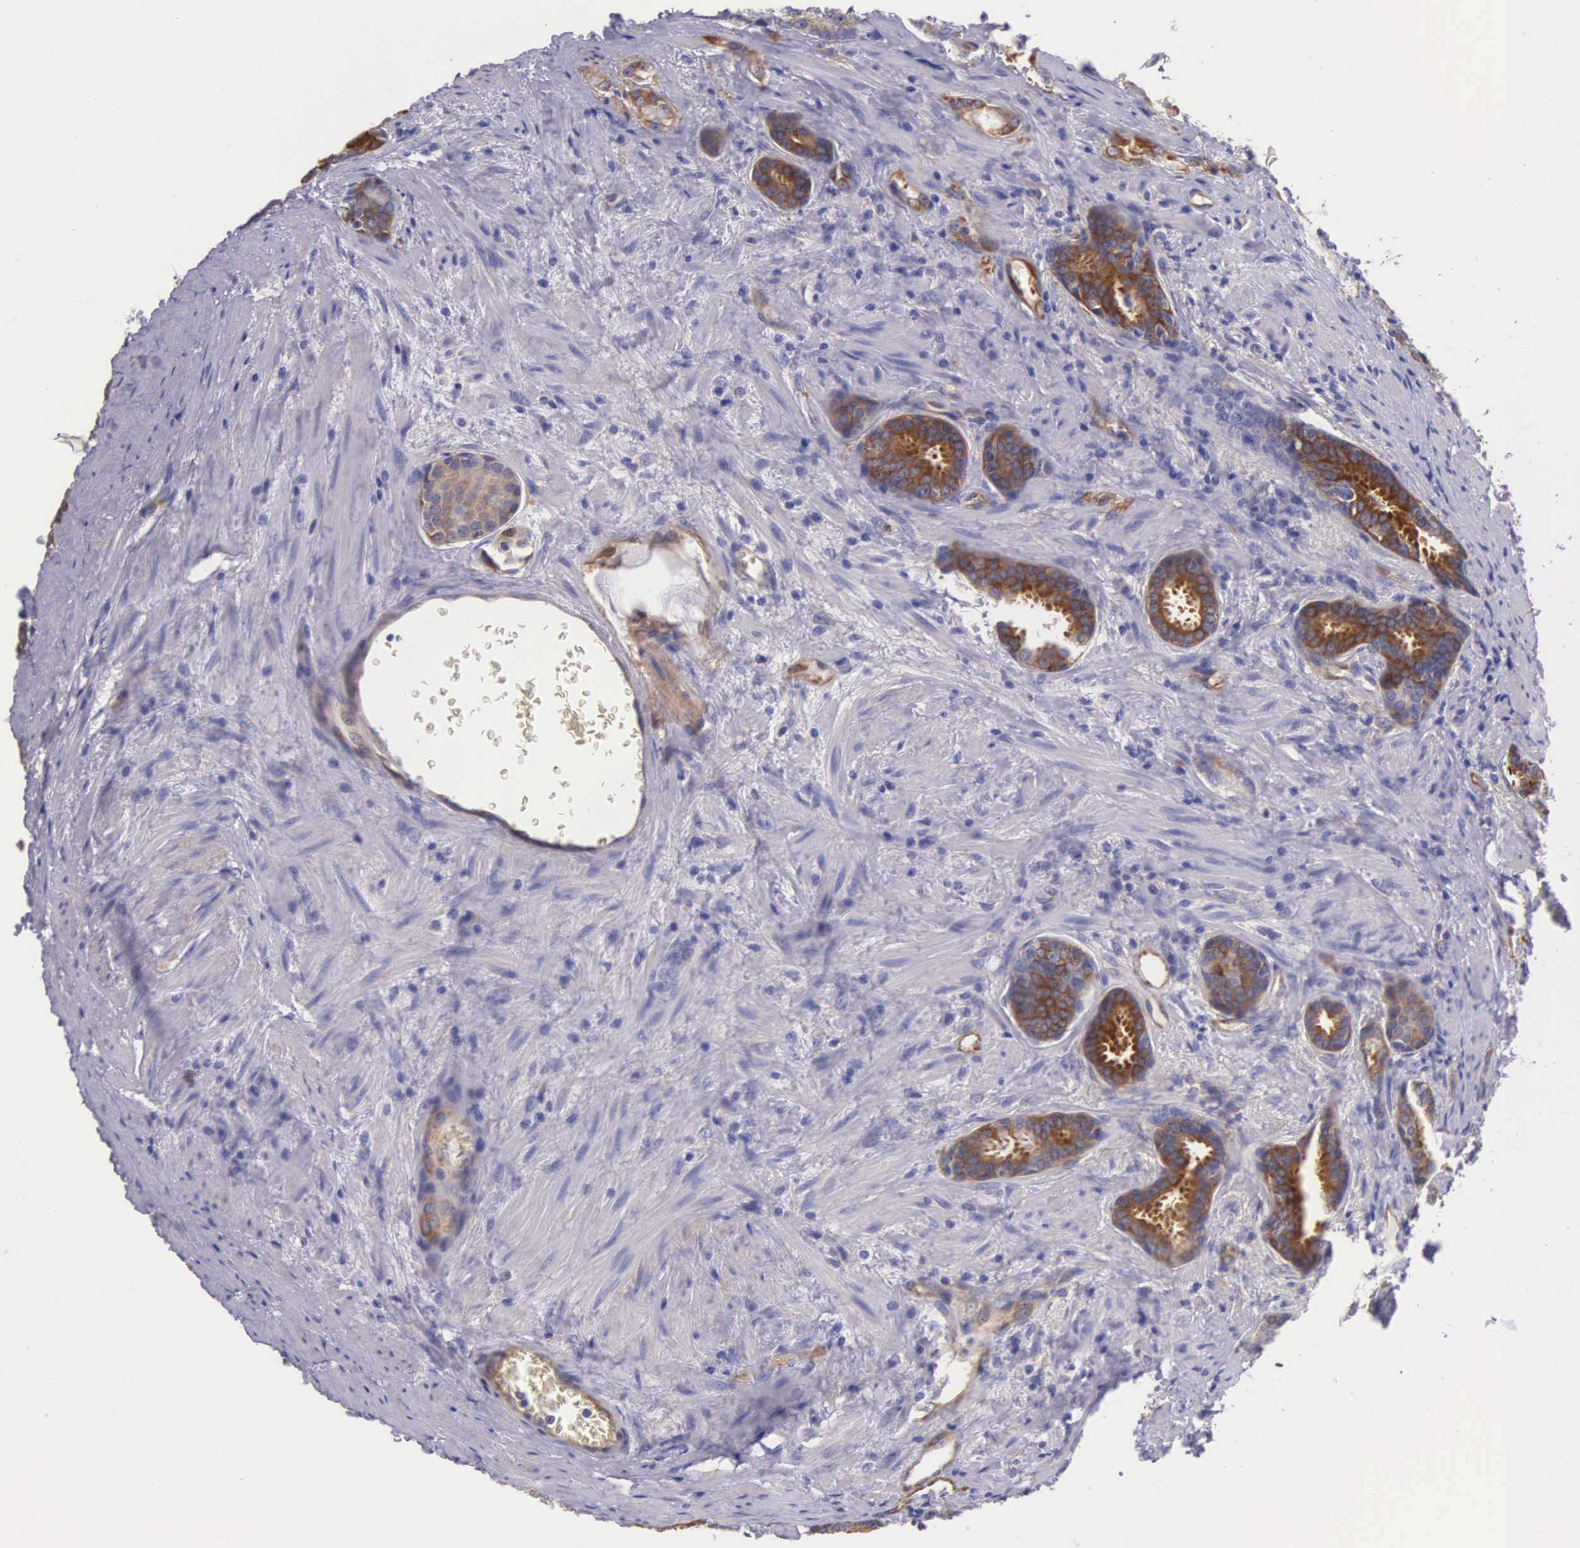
{"staining": {"intensity": "moderate", "quantity": "25%-75%", "location": "cytoplasmic/membranous"}, "tissue": "prostate cancer", "cell_type": "Tumor cells", "image_type": "cancer", "snomed": [{"axis": "morphology", "description": "Adenocarcinoma, Medium grade"}, {"axis": "topography", "description": "Prostate"}], "caption": "This image exhibits immunohistochemistry (IHC) staining of prostate medium-grade adenocarcinoma, with medium moderate cytoplasmic/membranous positivity in approximately 25%-75% of tumor cells.", "gene": "BCAR1", "patient": {"sex": "male", "age": 68}}